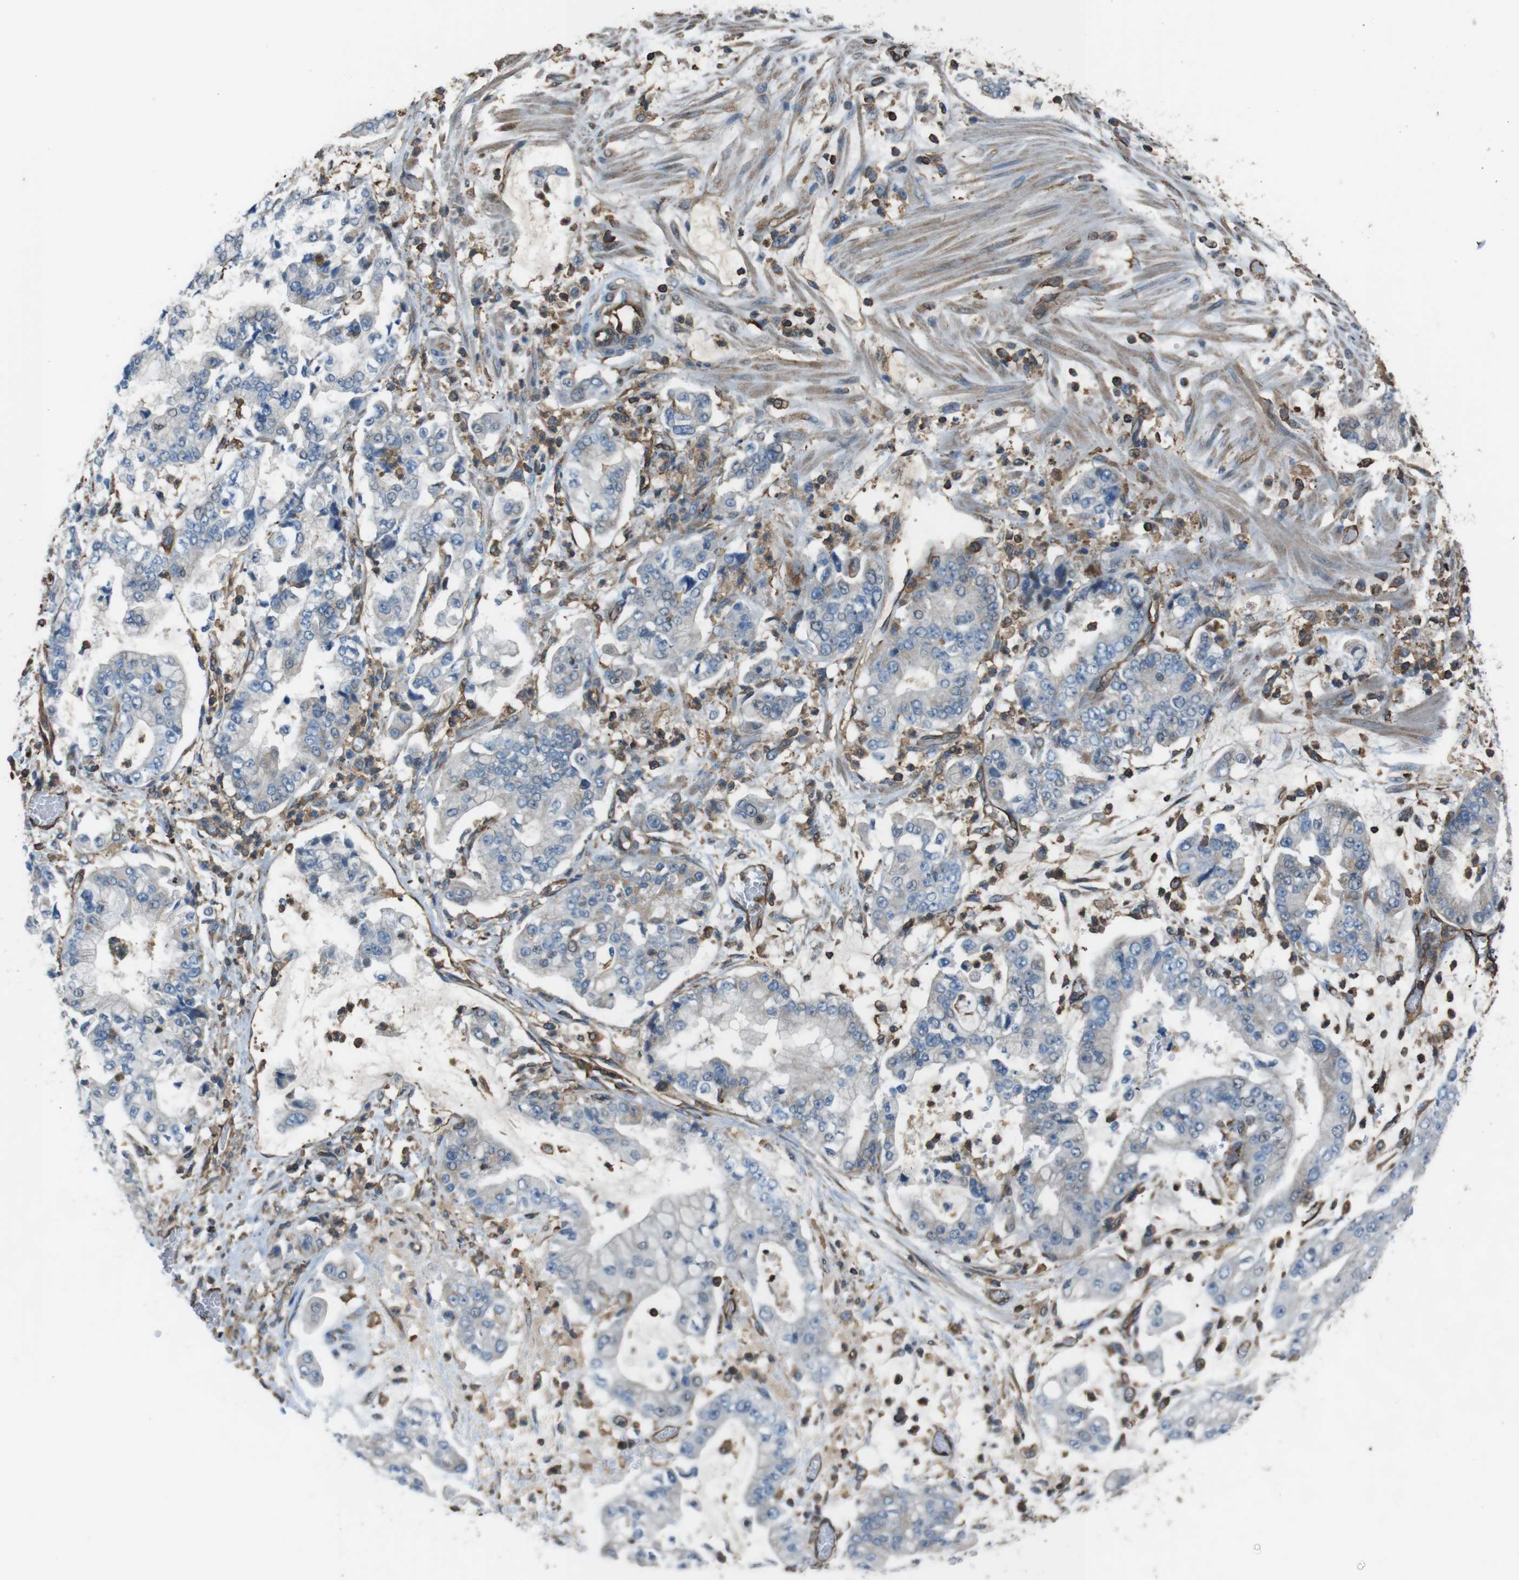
{"staining": {"intensity": "negative", "quantity": "none", "location": "none"}, "tissue": "stomach cancer", "cell_type": "Tumor cells", "image_type": "cancer", "snomed": [{"axis": "morphology", "description": "Adenocarcinoma, NOS"}, {"axis": "topography", "description": "Stomach"}], "caption": "This is a image of IHC staining of stomach cancer, which shows no staining in tumor cells.", "gene": "FCAR", "patient": {"sex": "male", "age": 76}}